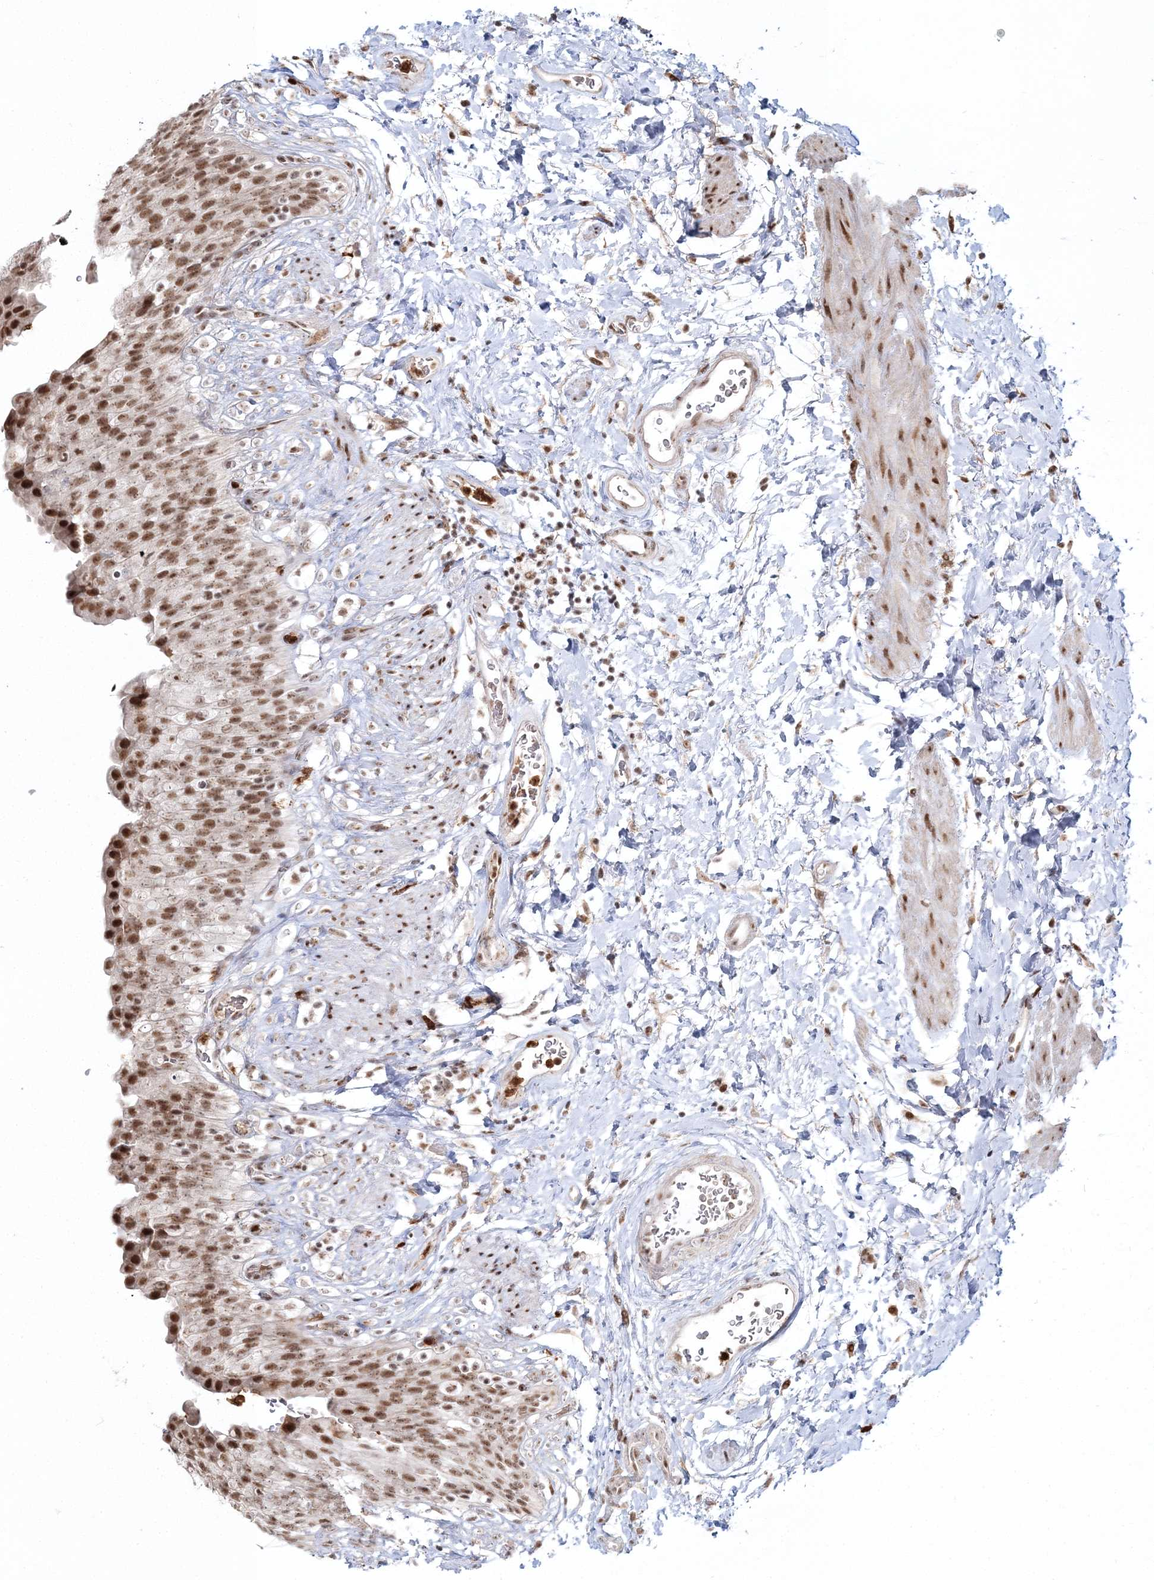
{"staining": {"intensity": "moderate", "quantity": ">75%", "location": "nuclear"}, "tissue": "urinary bladder", "cell_type": "Urothelial cells", "image_type": "normal", "snomed": [{"axis": "morphology", "description": "Normal tissue, NOS"}, {"axis": "topography", "description": "Urinary bladder"}], "caption": "Immunohistochemical staining of unremarkable human urinary bladder reveals >75% levels of moderate nuclear protein expression in approximately >75% of urothelial cells.", "gene": "ENSG00000290315", "patient": {"sex": "female", "age": 79}}